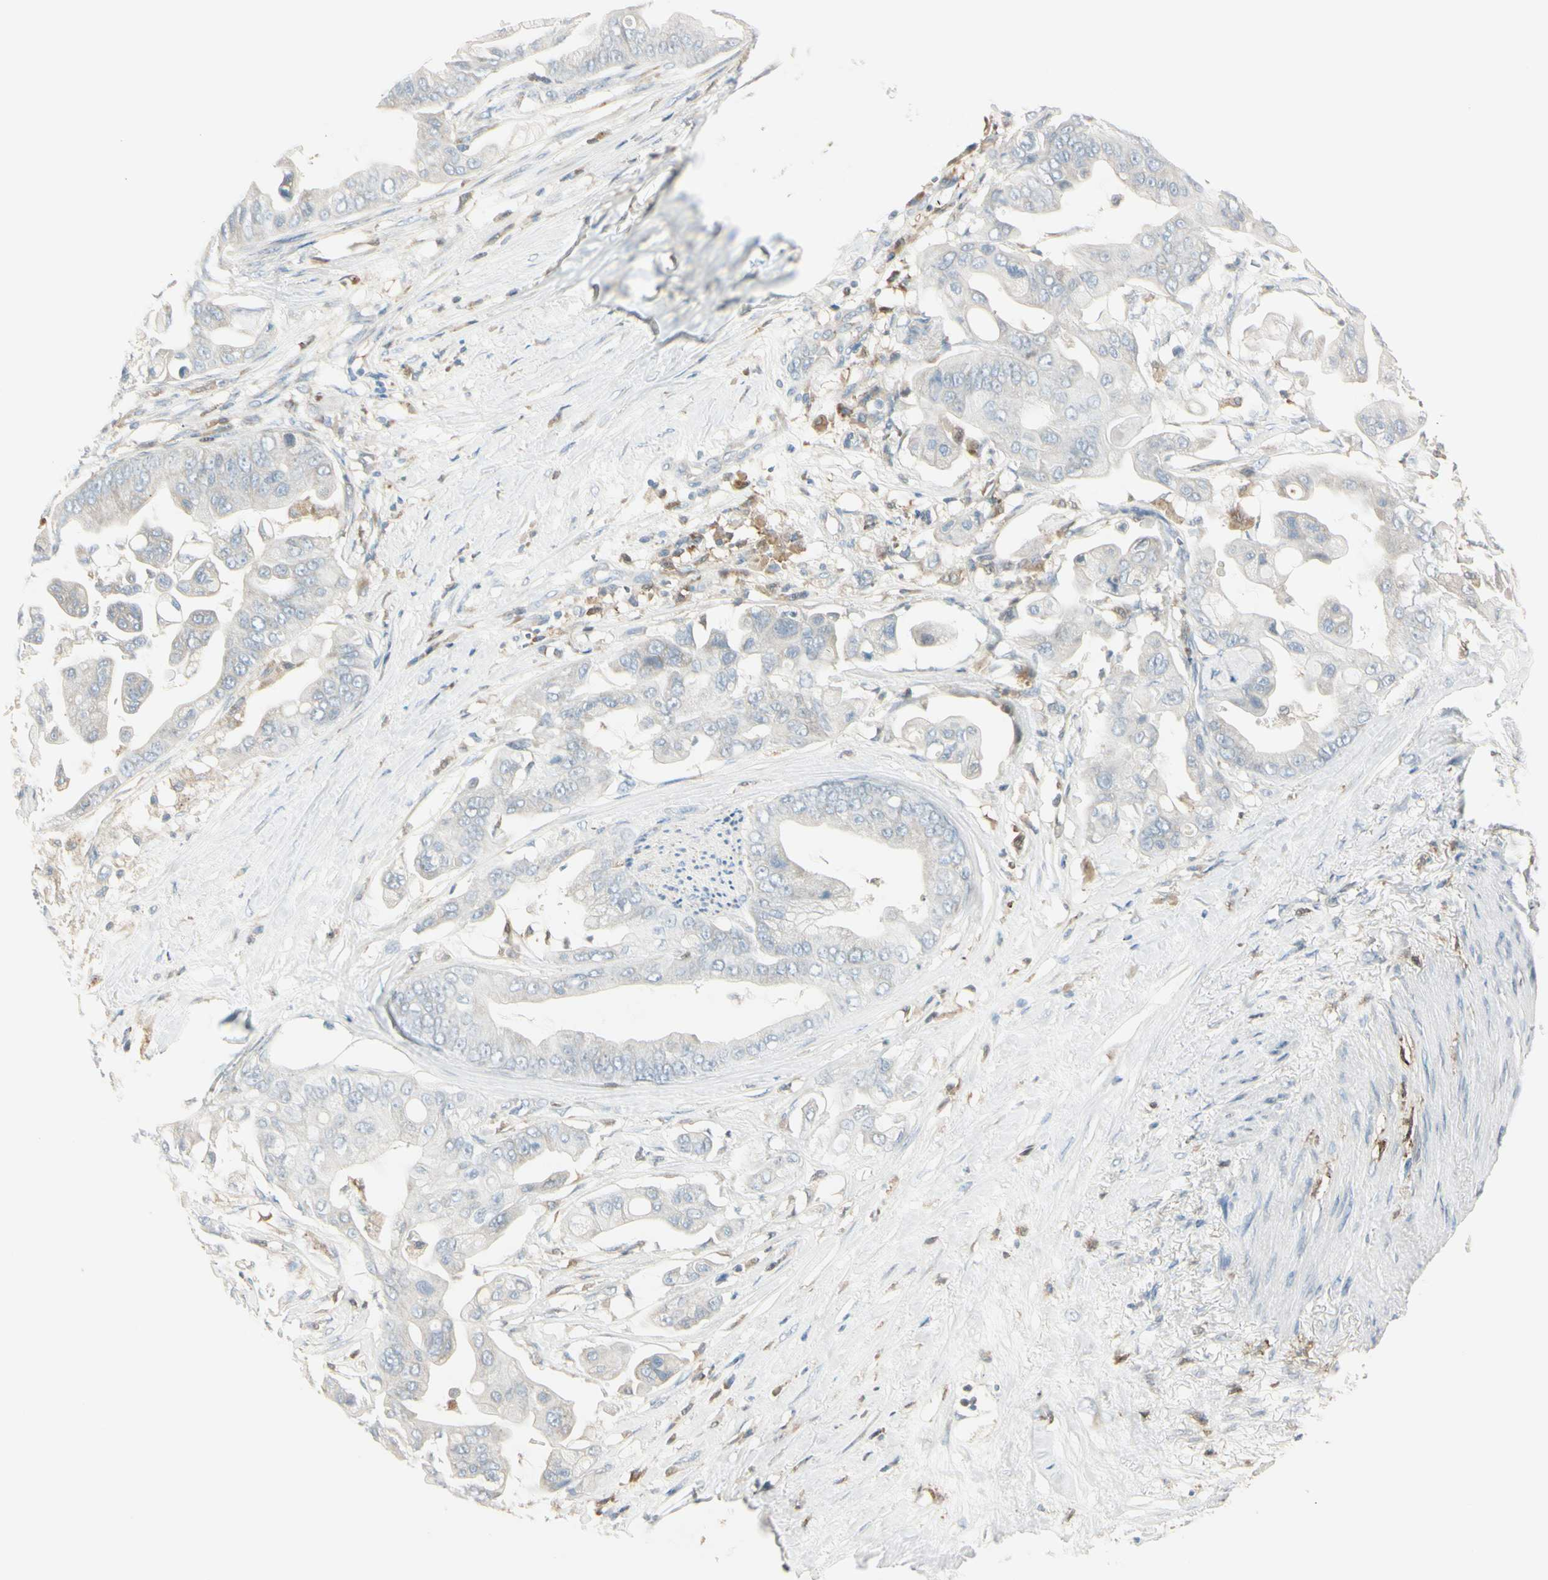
{"staining": {"intensity": "negative", "quantity": "none", "location": "none"}, "tissue": "pancreatic cancer", "cell_type": "Tumor cells", "image_type": "cancer", "snomed": [{"axis": "morphology", "description": "Adenocarcinoma, NOS"}, {"axis": "topography", "description": "Pancreas"}], "caption": "Immunohistochemistry (IHC) micrograph of neoplastic tissue: pancreatic cancer (adenocarcinoma) stained with DAB (3,3'-diaminobenzidine) exhibits no significant protein expression in tumor cells.", "gene": "CYRIB", "patient": {"sex": "female", "age": 75}}